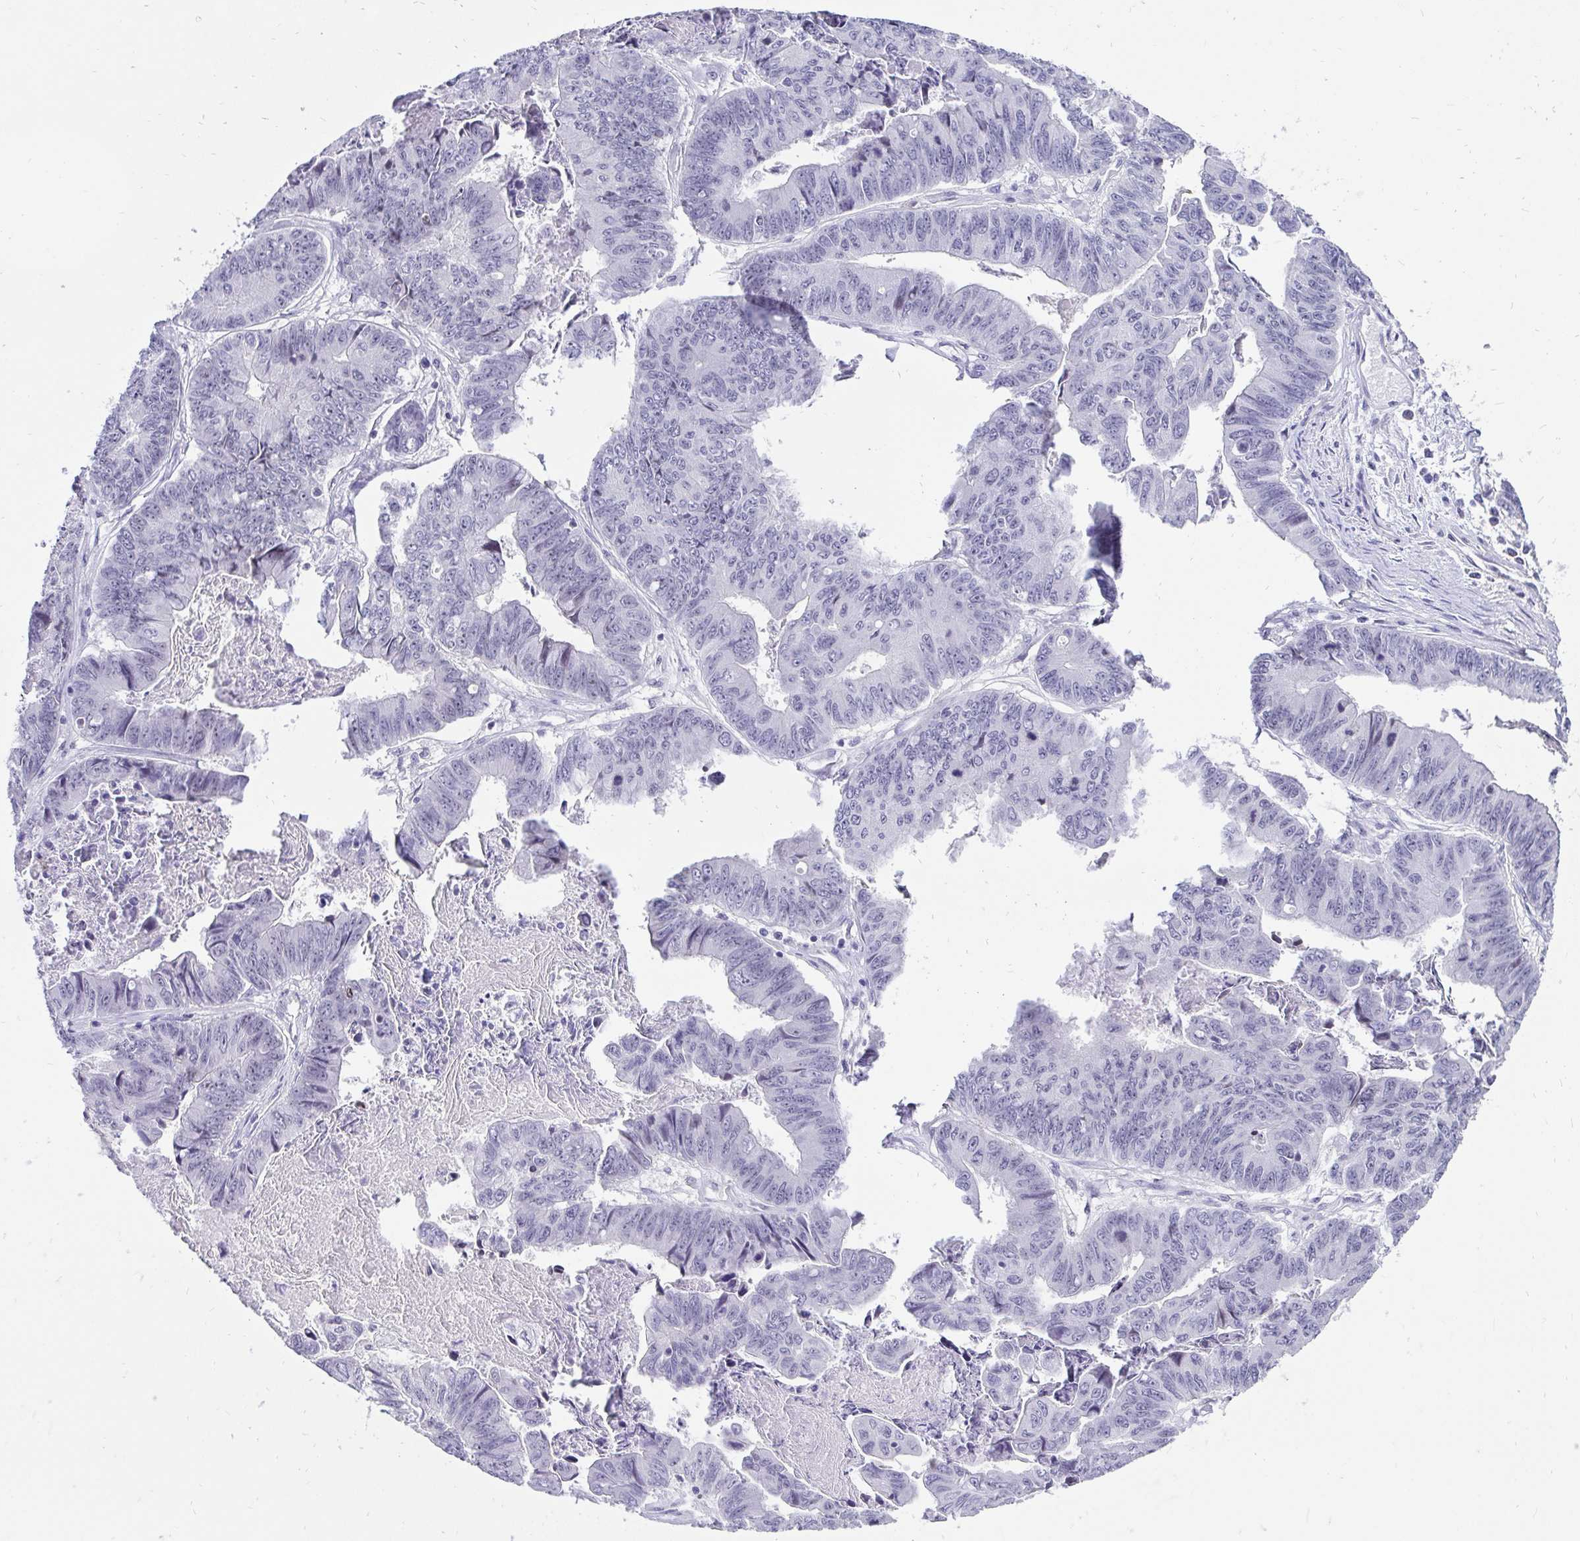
{"staining": {"intensity": "negative", "quantity": "none", "location": "none"}, "tissue": "stomach cancer", "cell_type": "Tumor cells", "image_type": "cancer", "snomed": [{"axis": "morphology", "description": "Adenocarcinoma, NOS"}, {"axis": "topography", "description": "Stomach, lower"}], "caption": "A histopathology image of stomach cancer stained for a protein reveals no brown staining in tumor cells.", "gene": "ZNF860", "patient": {"sex": "male", "age": 77}}